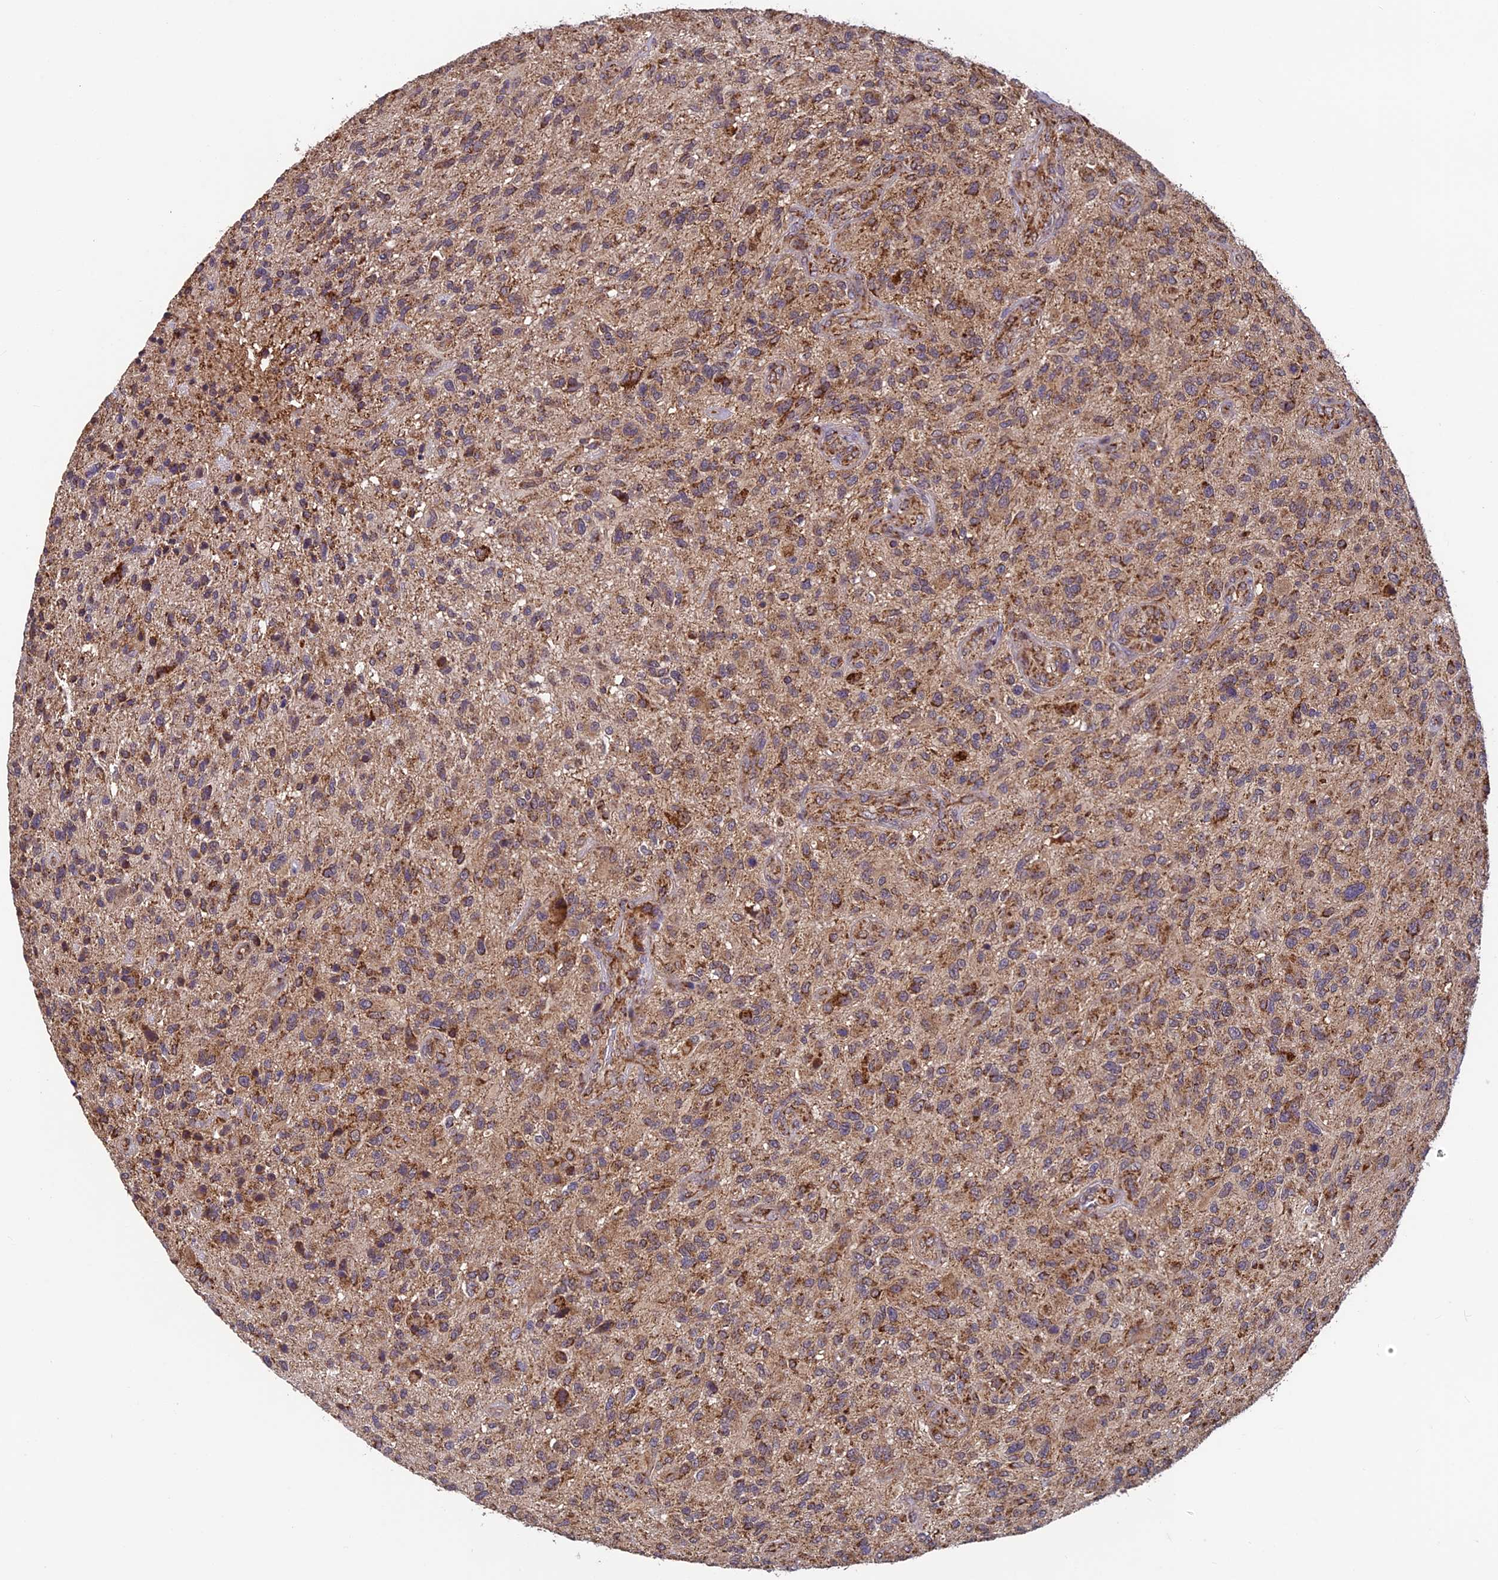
{"staining": {"intensity": "moderate", "quantity": ">75%", "location": "cytoplasmic/membranous"}, "tissue": "glioma", "cell_type": "Tumor cells", "image_type": "cancer", "snomed": [{"axis": "morphology", "description": "Glioma, malignant, High grade"}, {"axis": "topography", "description": "Brain"}], "caption": "IHC of human glioma displays medium levels of moderate cytoplasmic/membranous staining in about >75% of tumor cells.", "gene": "CCDC15", "patient": {"sex": "male", "age": 47}}